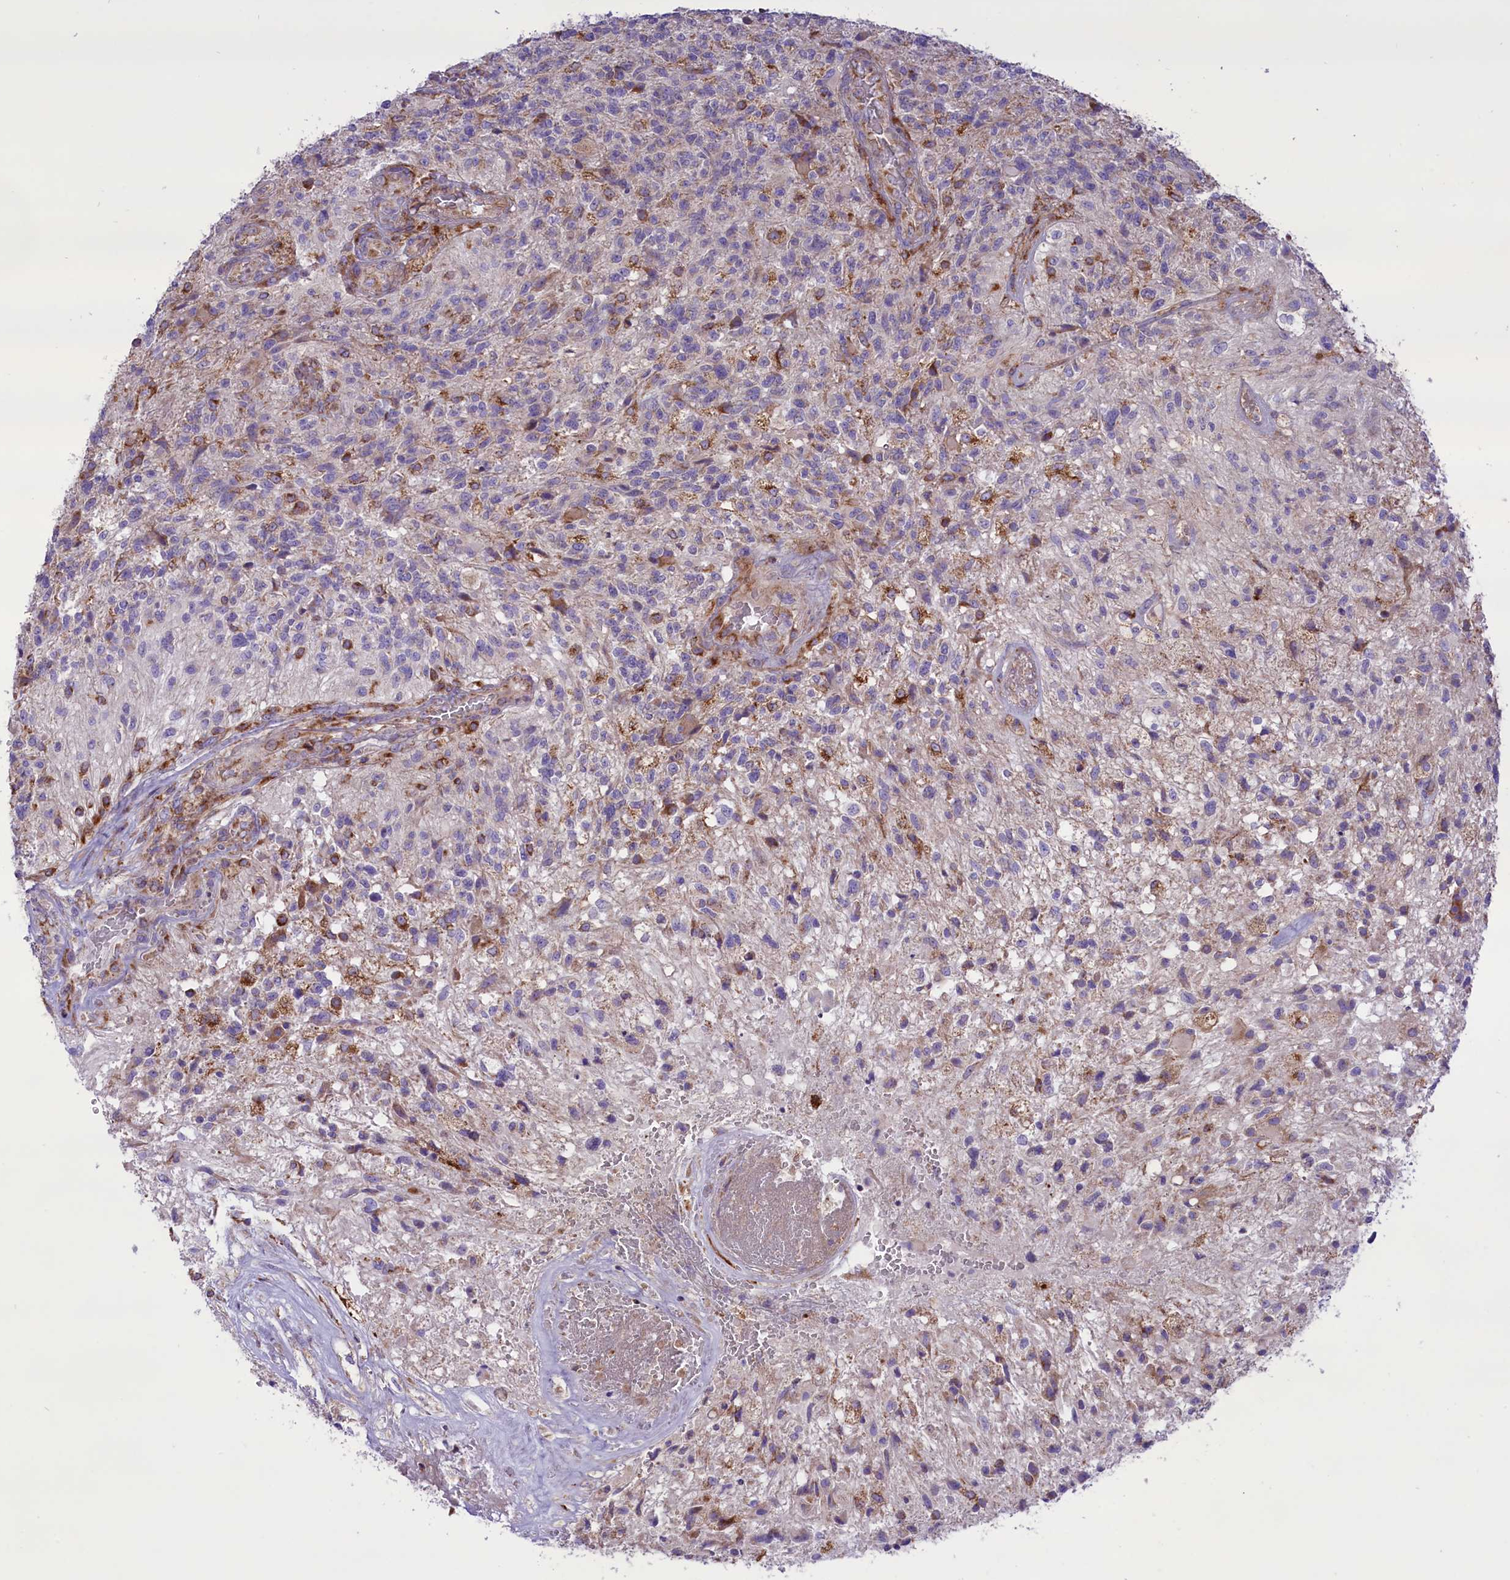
{"staining": {"intensity": "negative", "quantity": "none", "location": "none"}, "tissue": "glioma", "cell_type": "Tumor cells", "image_type": "cancer", "snomed": [{"axis": "morphology", "description": "Glioma, malignant, High grade"}, {"axis": "topography", "description": "Brain"}], "caption": "Histopathology image shows no significant protein expression in tumor cells of malignant high-grade glioma. The staining is performed using DAB (3,3'-diaminobenzidine) brown chromogen with nuclei counter-stained in using hematoxylin.", "gene": "PTPRU", "patient": {"sex": "male", "age": 56}}